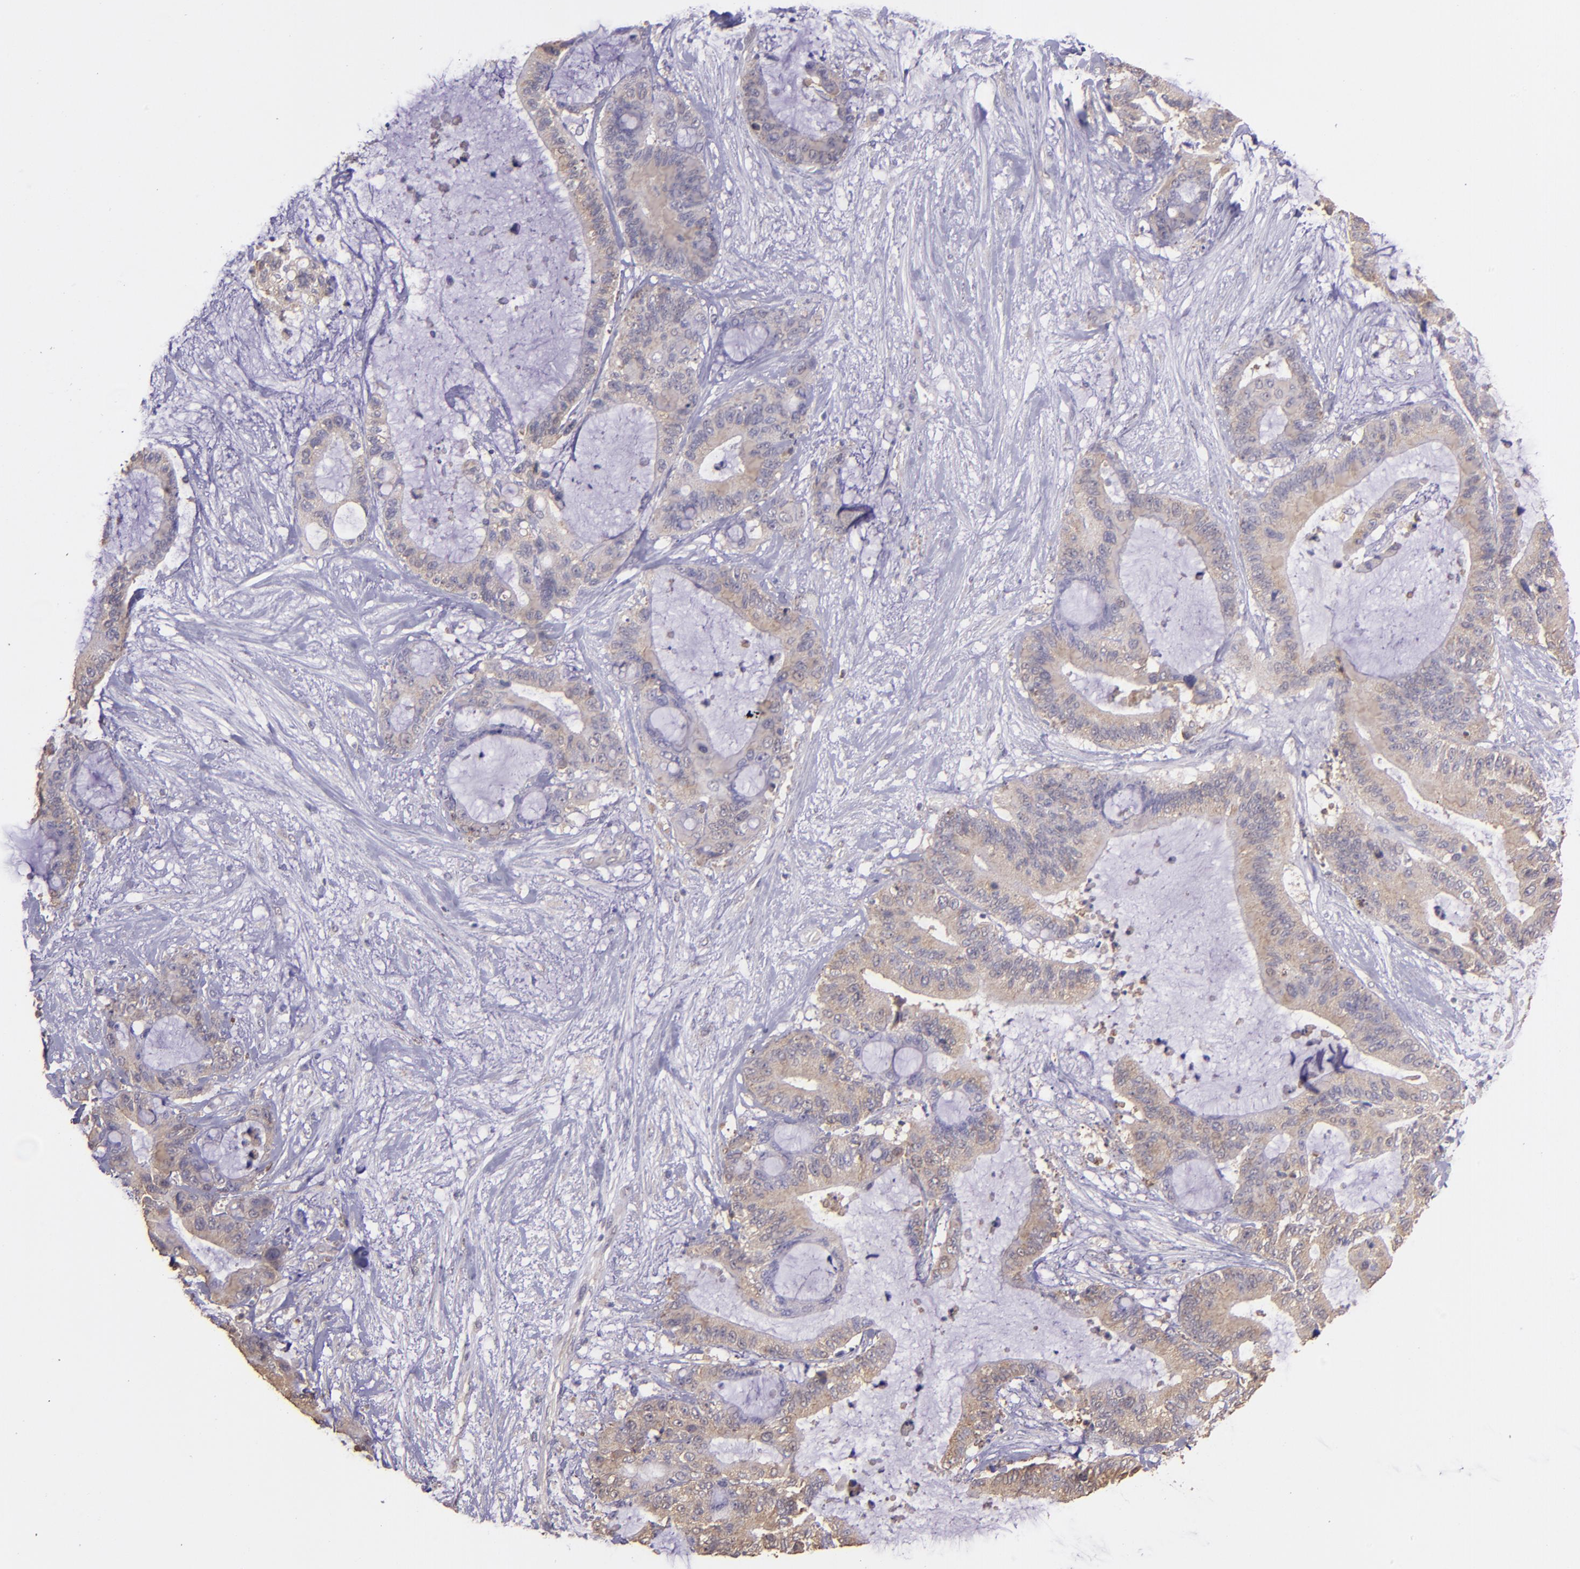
{"staining": {"intensity": "weak", "quantity": ">75%", "location": "cytoplasmic/membranous"}, "tissue": "liver cancer", "cell_type": "Tumor cells", "image_type": "cancer", "snomed": [{"axis": "morphology", "description": "Cholangiocarcinoma"}, {"axis": "topography", "description": "Liver"}], "caption": "Cholangiocarcinoma (liver) stained for a protein (brown) demonstrates weak cytoplasmic/membranous positive positivity in about >75% of tumor cells.", "gene": "PAPPA", "patient": {"sex": "female", "age": 73}}